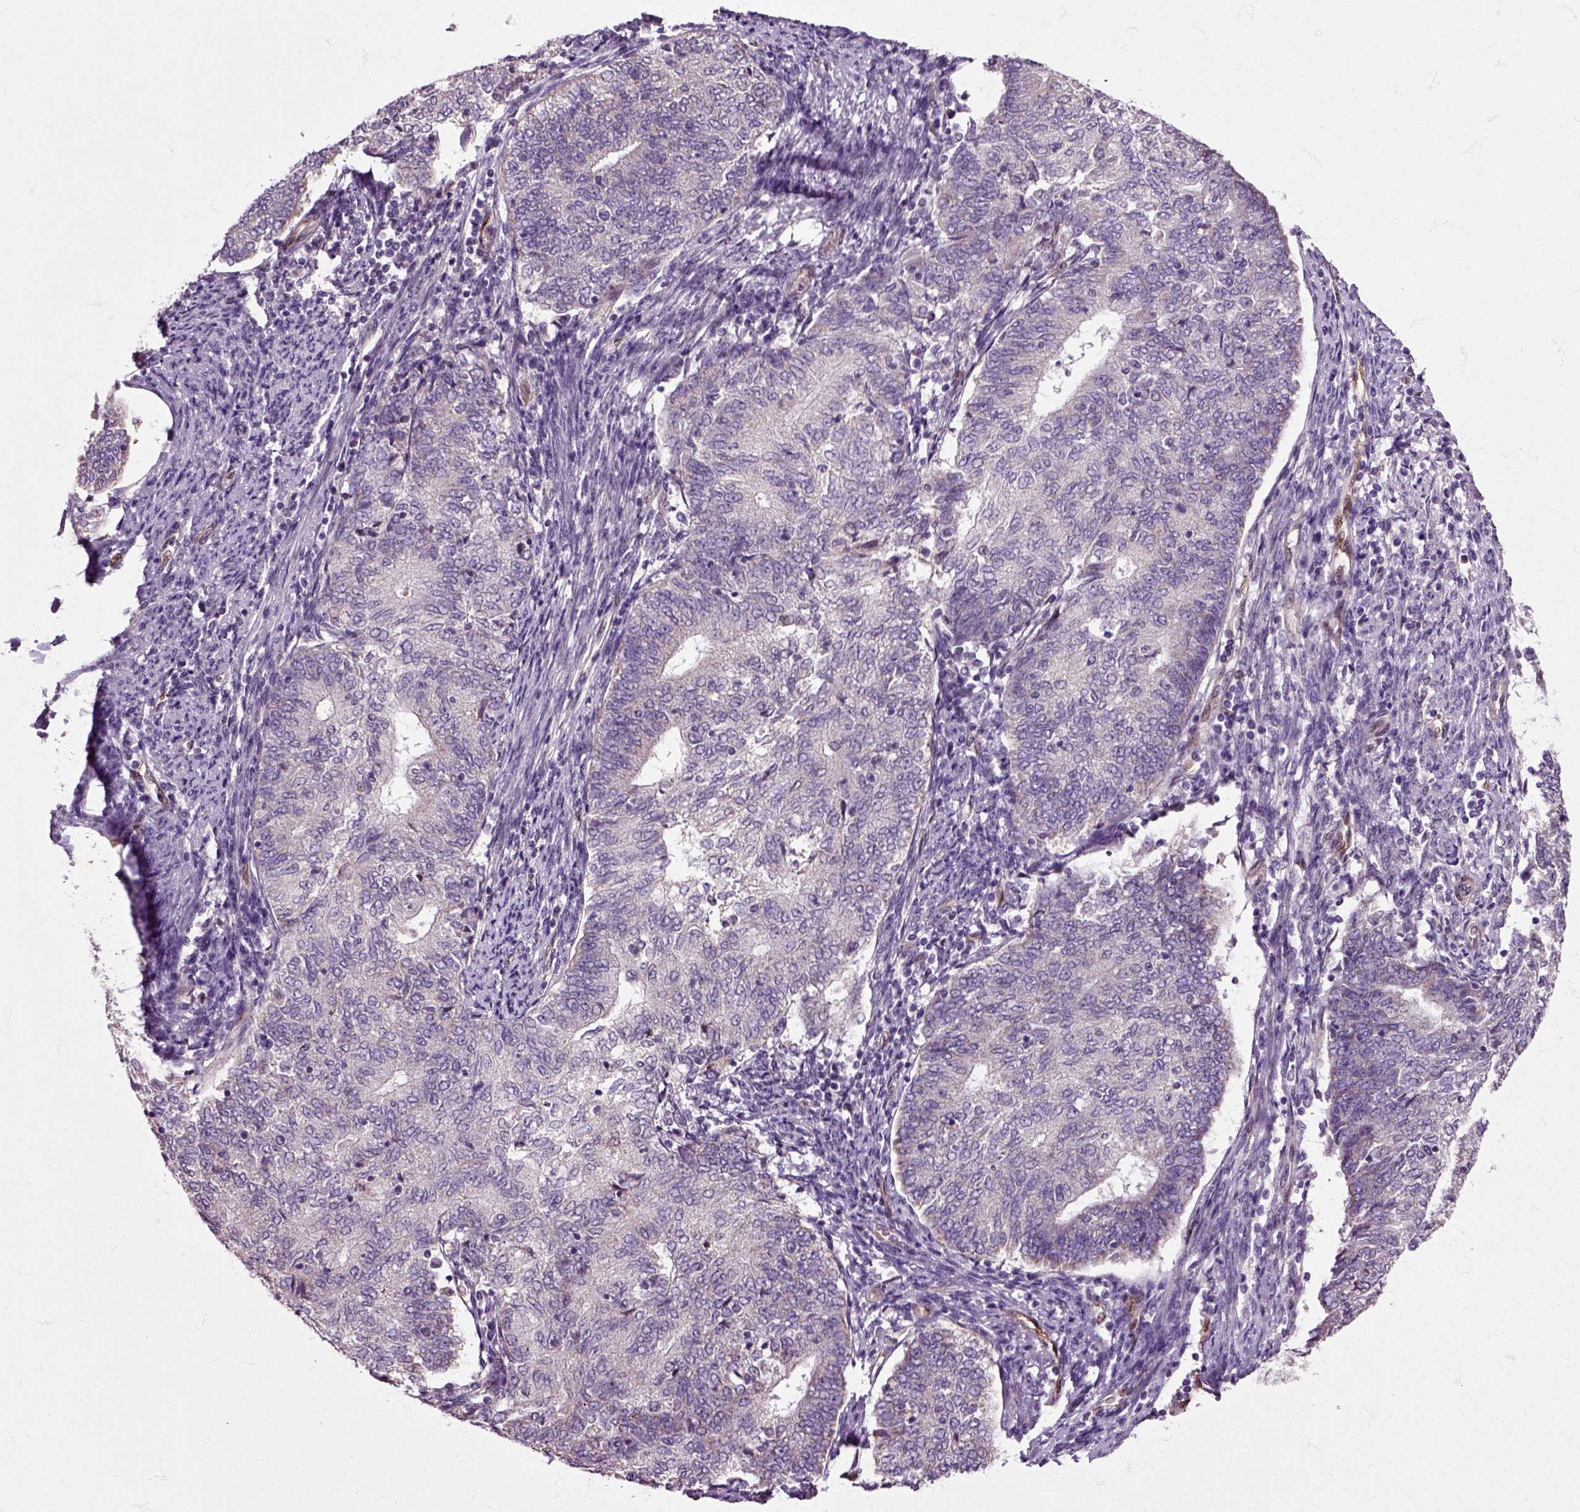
{"staining": {"intensity": "negative", "quantity": "none", "location": "none"}, "tissue": "endometrial cancer", "cell_type": "Tumor cells", "image_type": "cancer", "snomed": [{"axis": "morphology", "description": "Adenocarcinoma, NOS"}, {"axis": "topography", "description": "Endometrium"}], "caption": "Immunohistochemistry (IHC) of human endometrial cancer (adenocarcinoma) exhibits no expression in tumor cells. (Stains: DAB IHC with hematoxylin counter stain, Microscopy: brightfield microscopy at high magnification).", "gene": "HSPA2", "patient": {"sex": "female", "age": 65}}